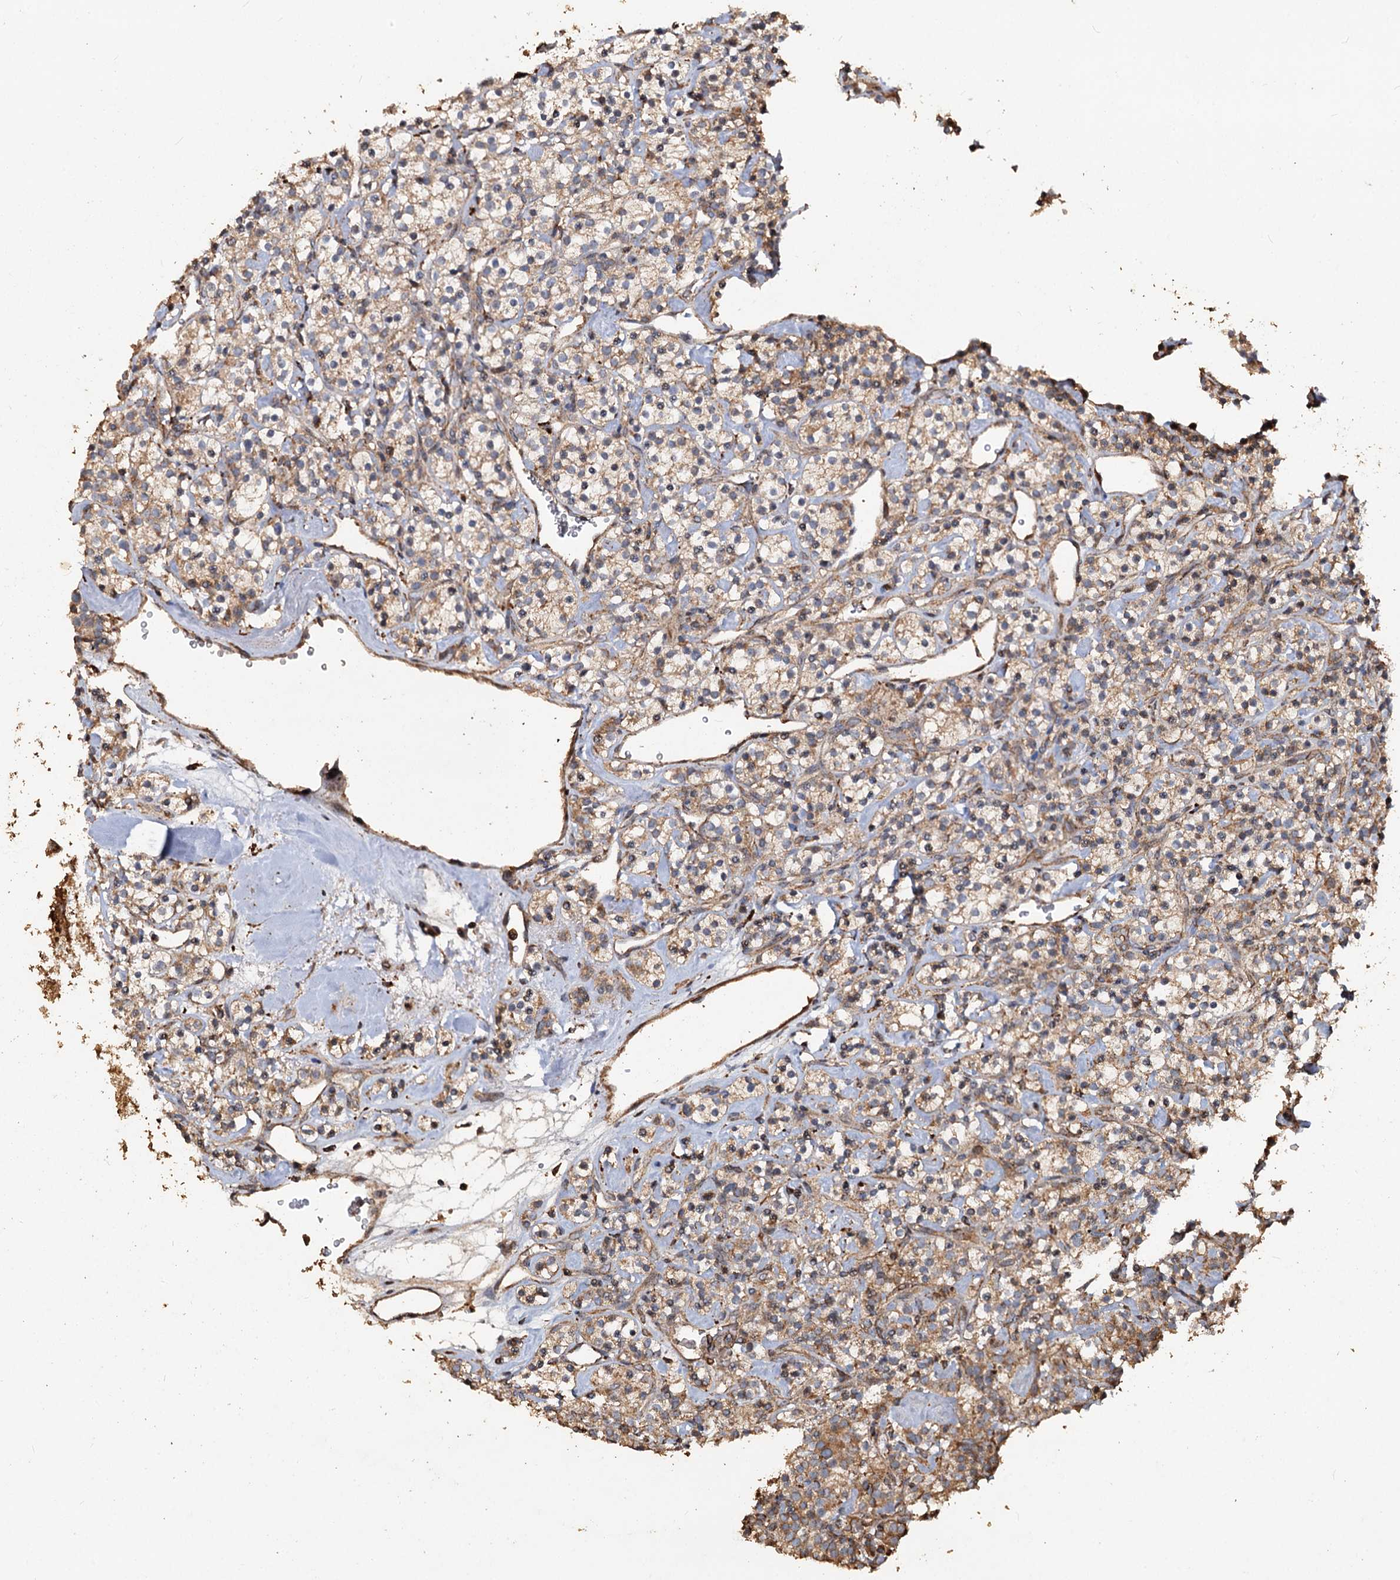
{"staining": {"intensity": "moderate", "quantity": ">75%", "location": "cytoplasmic/membranous"}, "tissue": "renal cancer", "cell_type": "Tumor cells", "image_type": "cancer", "snomed": [{"axis": "morphology", "description": "Adenocarcinoma, NOS"}, {"axis": "topography", "description": "Kidney"}], "caption": "Protein expression analysis of human renal cancer reveals moderate cytoplasmic/membranous staining in about >75% of tumor cells.", "gene": "NOTCH2NLA", "patient": {"sex": "male", "age": 77}}